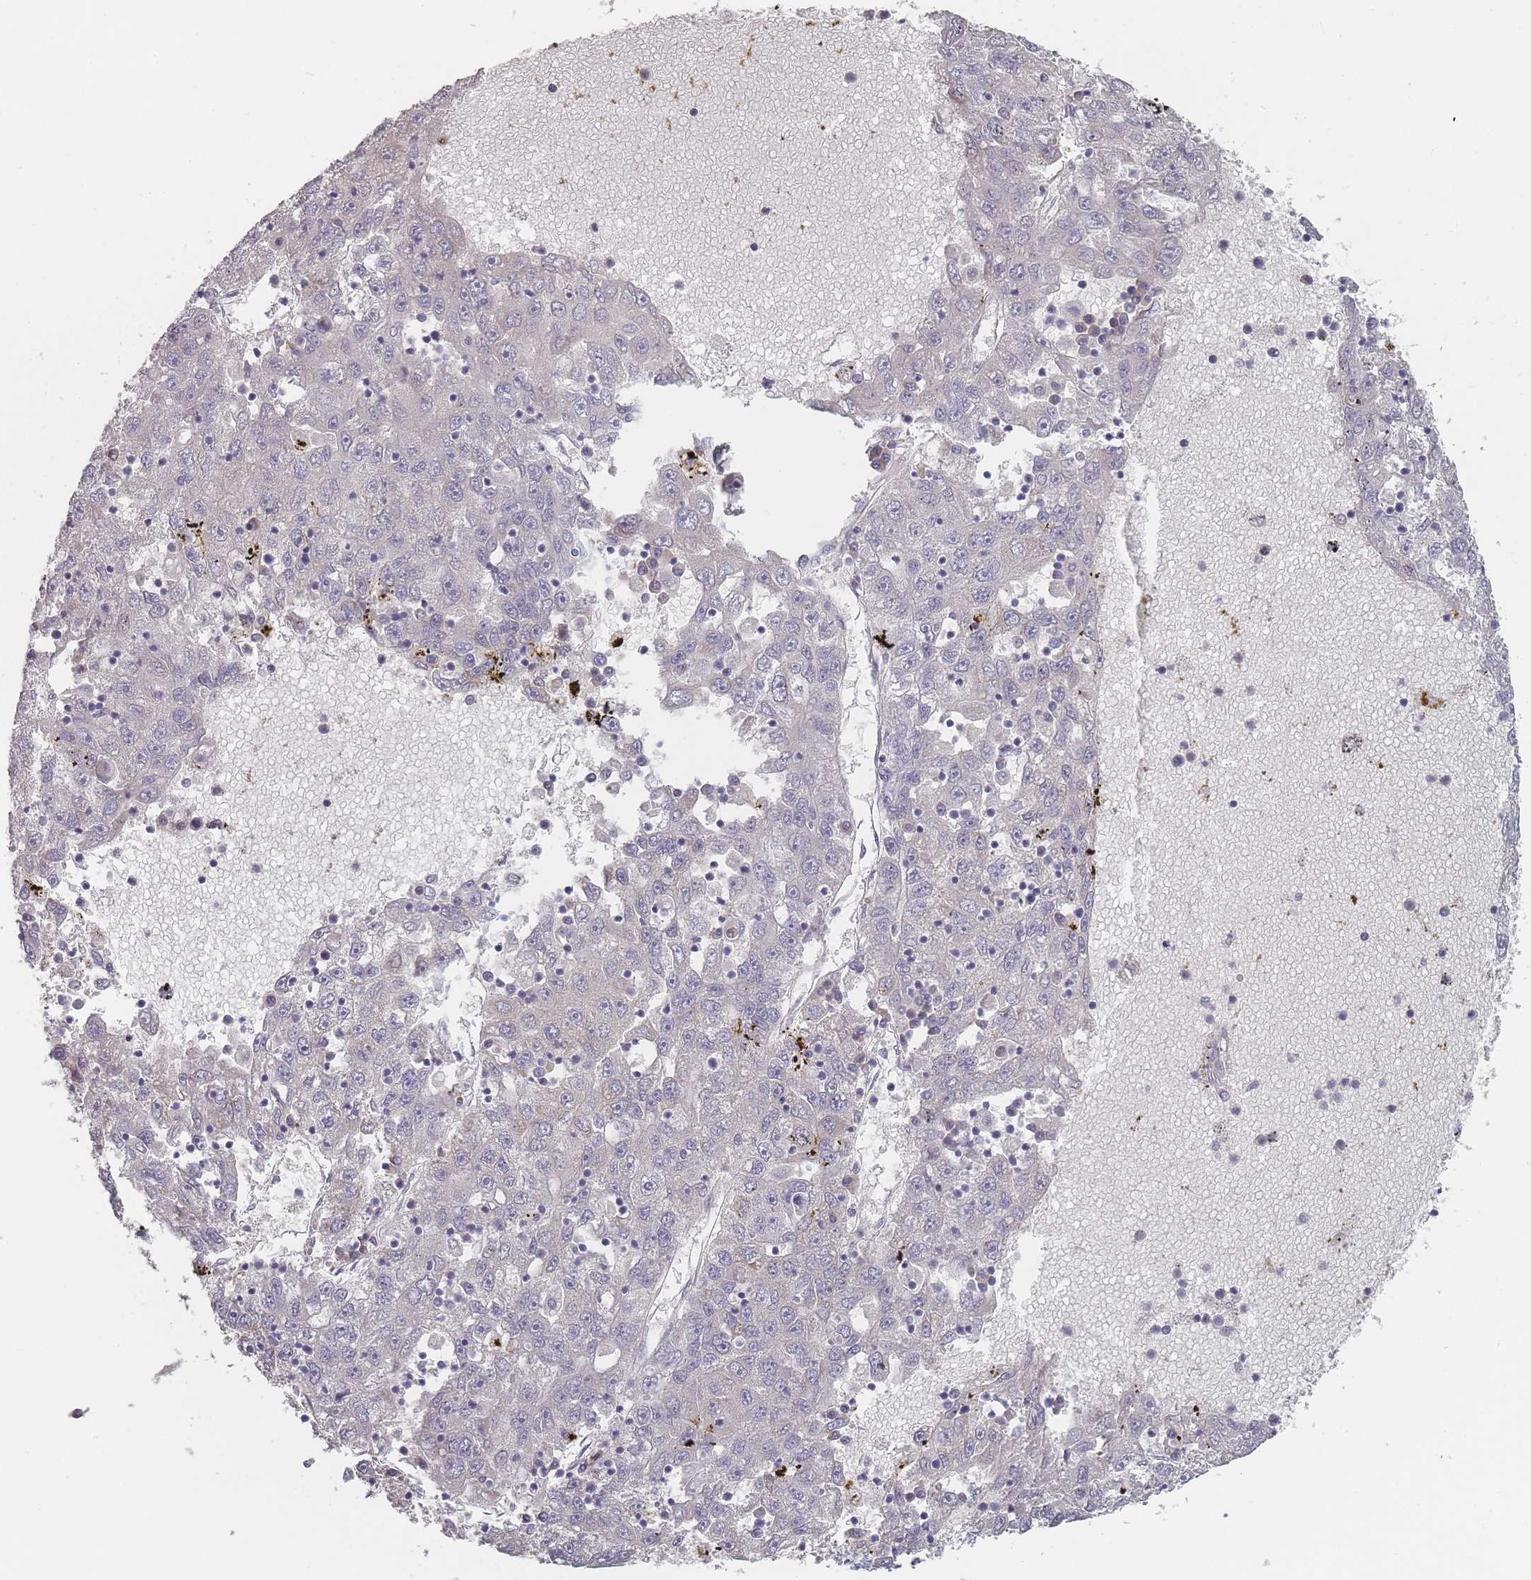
{"staining": {"intensity": "negative", "quantity": "none", "location": "none"}, "tissue": "liver cancer", "cell_type": "Tumor cells", "image_type": "cancer", "snomed": [{"axis": "morphology", "description": "Carcinoma, Hepatocellular, NOS"}, {"axis": "topography", "description": "Liver"}], "caption": "Immunohistochemistry (IHC) micrograph of neoplastic tissue: human hepatocellular carcinoma (liver) stained with DAB exhibits no significant protein staining in tumor cells.", "gene": "SLC35E4", "patient": {"sex": "male", "age": 49}}